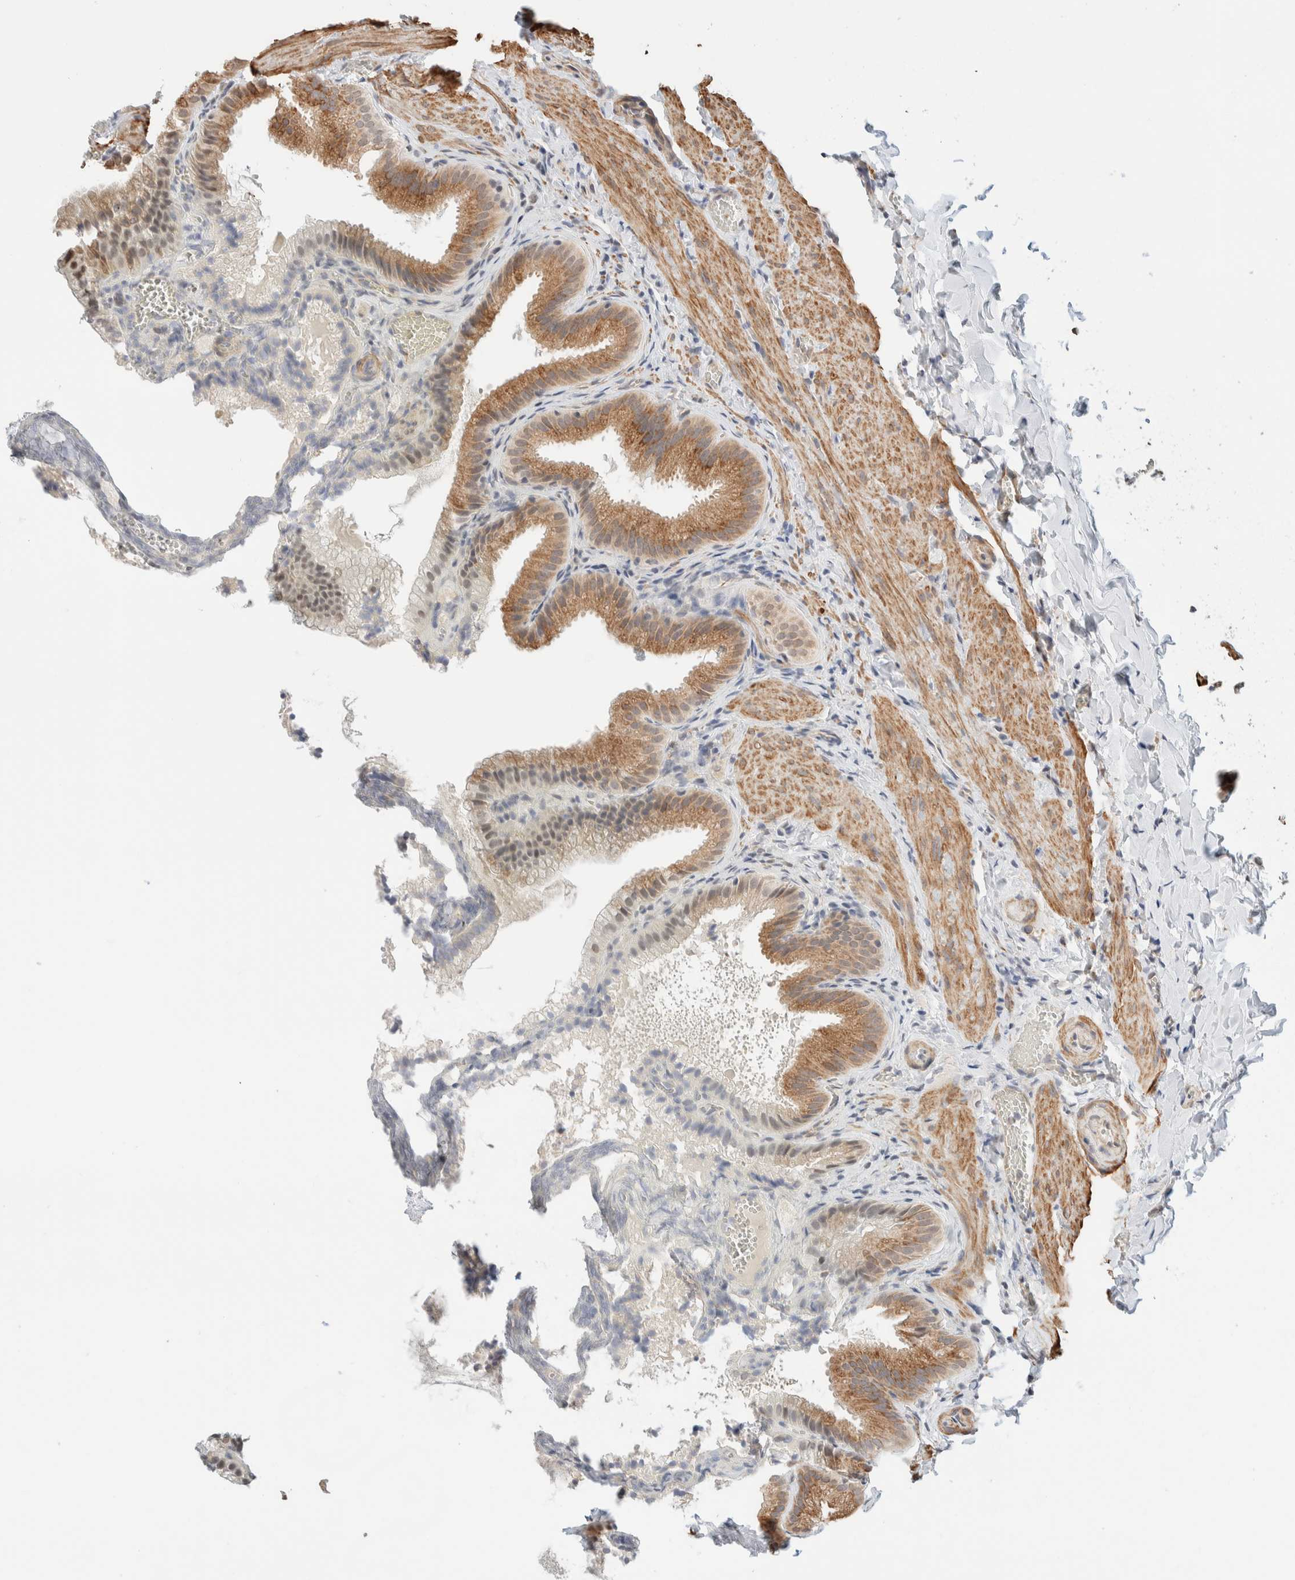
{"staining": {"intensity": "moderate", "quantity": ">75%", "location": "cytoplasmic/membranous,nuclear"}, "tissue": "gallbladder", "cell_type": "Glandular cells", "image_type": "normal", "snomed": [{"axis": "morphology", "description": "Normal tissue, NOS"}, {"axis": "topography", "description": "Gallbladder"}], "caption": "Benign gallbladder reveals moderate cytoplasmic/membranous,nuclear expression in approximately >75% of glandular cells, visualized by immunohistochemistry.", "gene": "INTS1", "patient": {"sex": "male", "age": 38}}